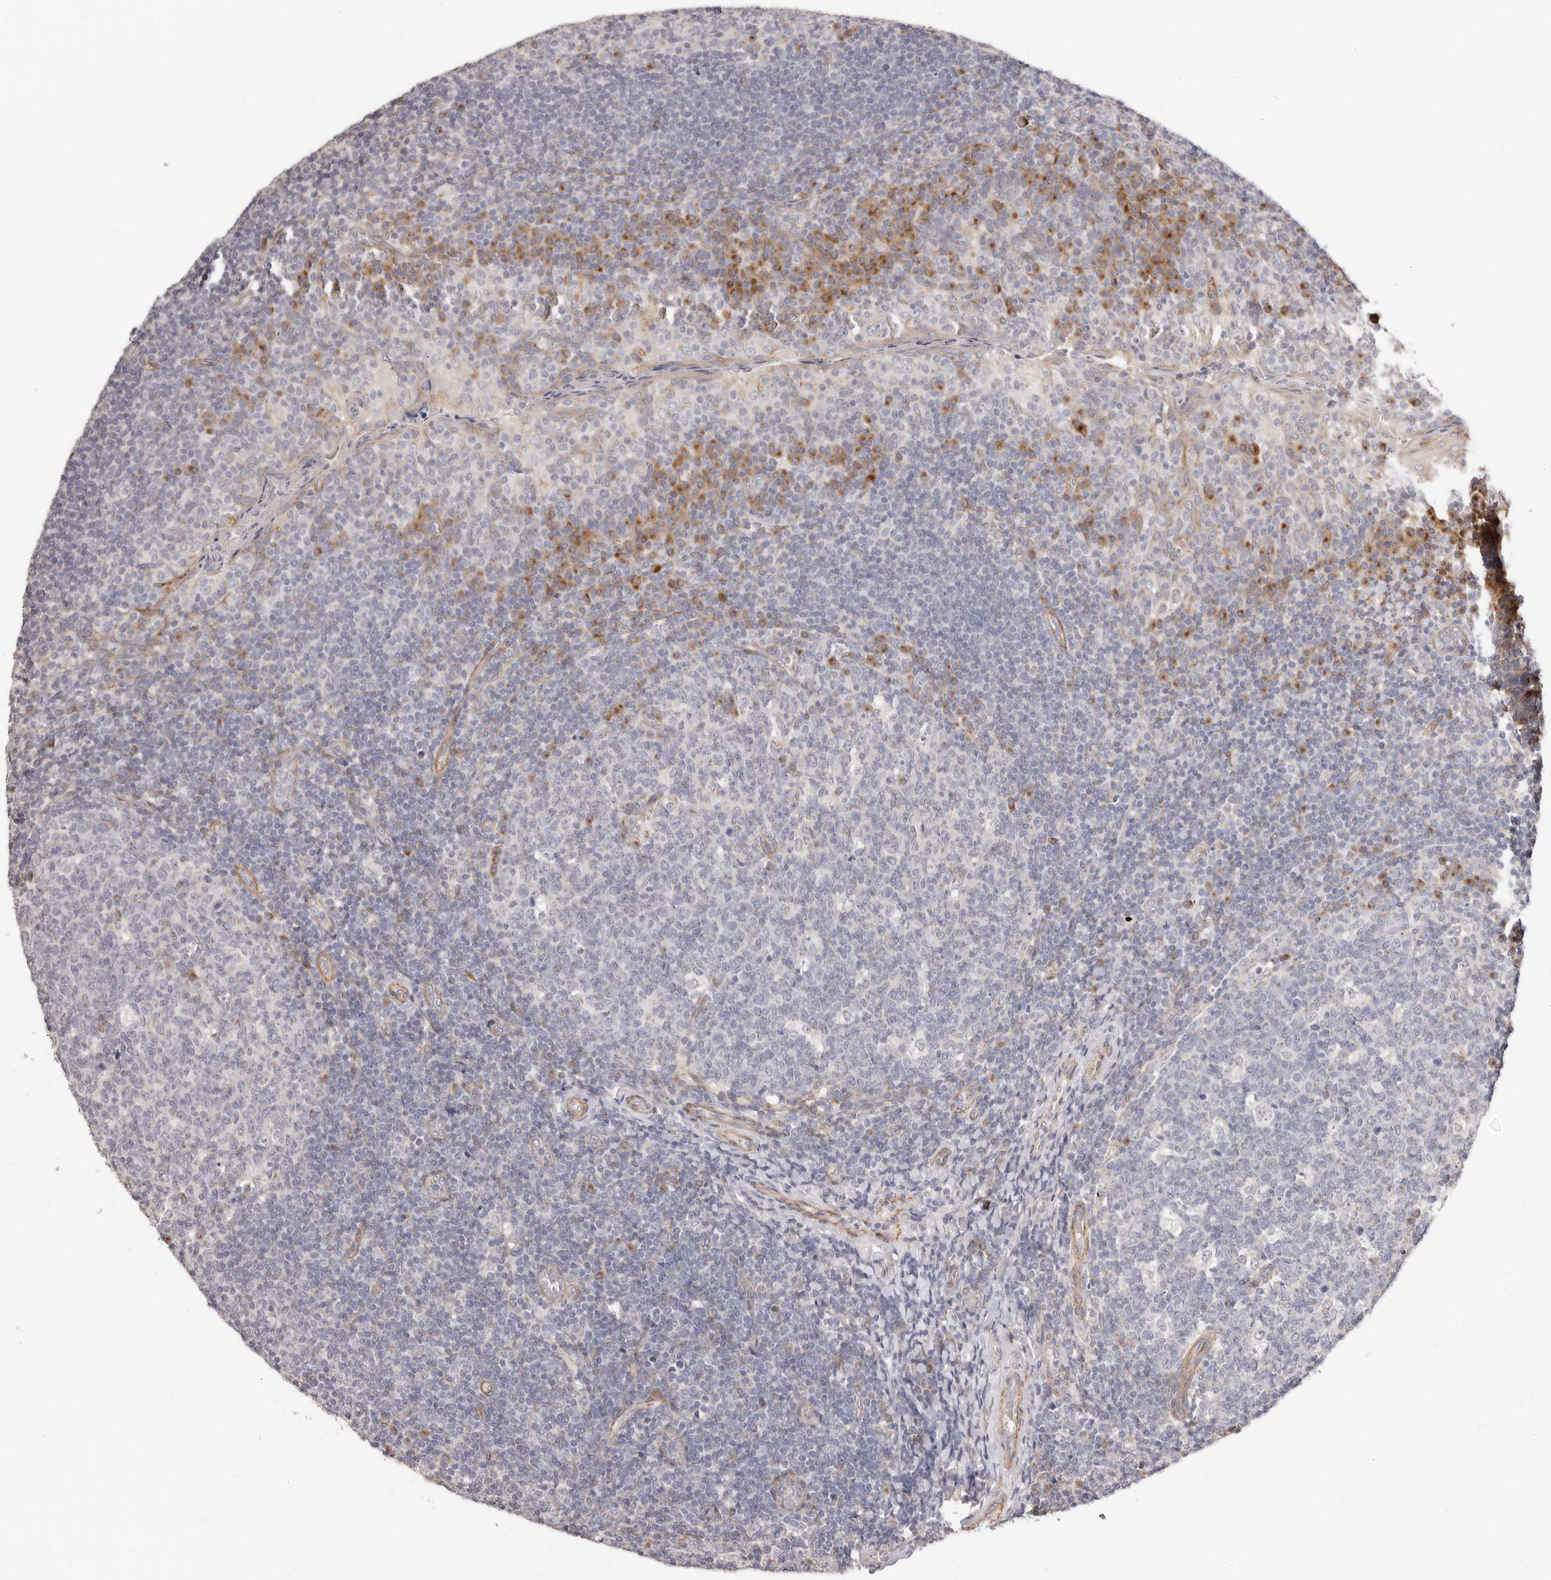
{"staining": {"intensity": "negative", "quantity": "none", "location": "none"}, "tissue": "tonsil", "cell_type": "Germinal center cells", "image_type": "normal", "snomed": [{"axis": "morphology", "description": "Normal tissue, NOS"}, {"axis": "topography", "description": "Tonsil"}], "caption": "The IHC photomicrograph has no significant staining in germinal center cells of tonsil. The staining is performed using DAB (3,3'-diaminobenzidine) brown chromogen with nuclei counter-stained in using hematoxylin.", "gene": "RABAC1", "patient": {"sex": "female", "age": 19}}